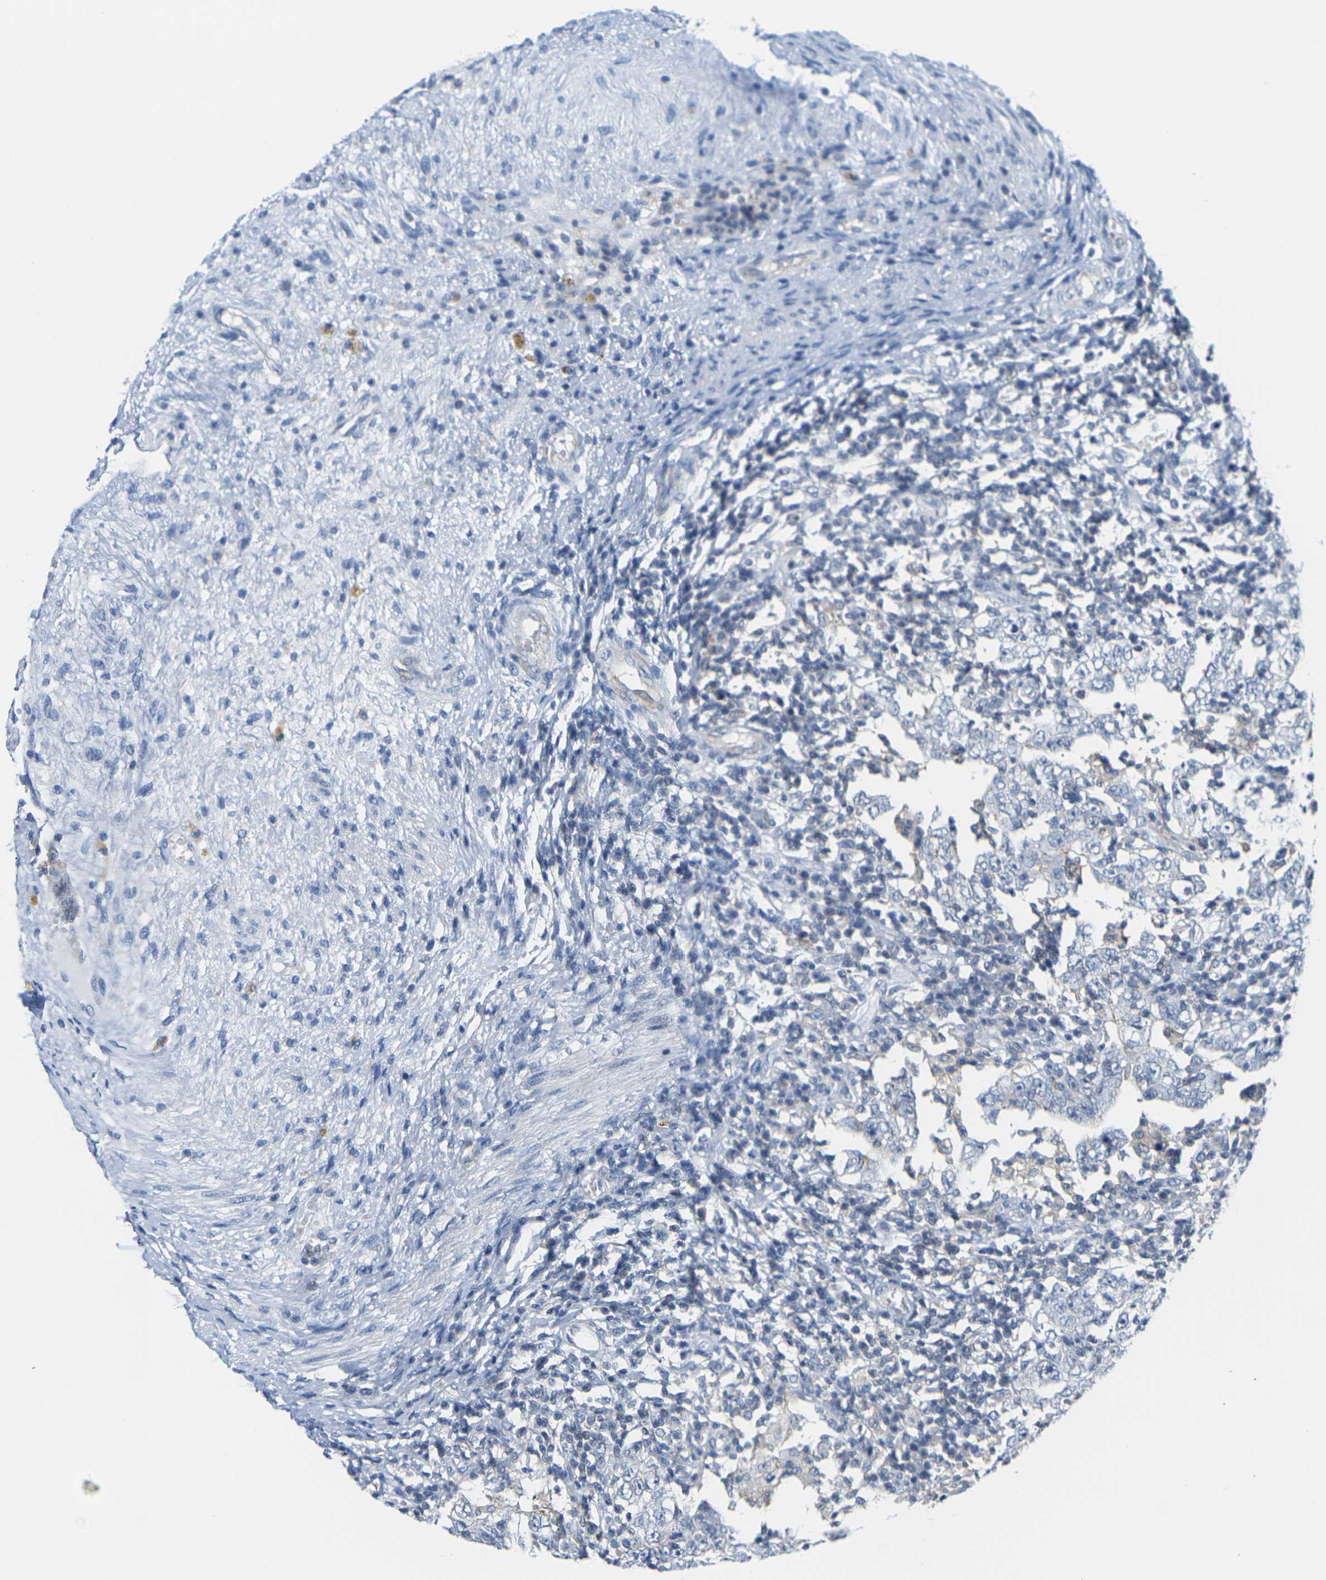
{"staining": {"intensity": "weak", "quantity": "<25%", "location": "cytoplasmic/membranous"}, "tissue": "testis cancer", "cell_type": "Tumor cells", "image_type": "cancer", "snomed": [{"axis": "morphology", "description": "Carcinoma, Embryonal, NOS"}, {"axis": "topography", "description": "Testis"}], "caption": "IHC micrograph of human testis cancer (embryonal carcinoma) stained for a protein (brown), which shows no positivity in tumor cells.", "gene": "OTOF", "patient": {"sex": "male", "age": 26}}